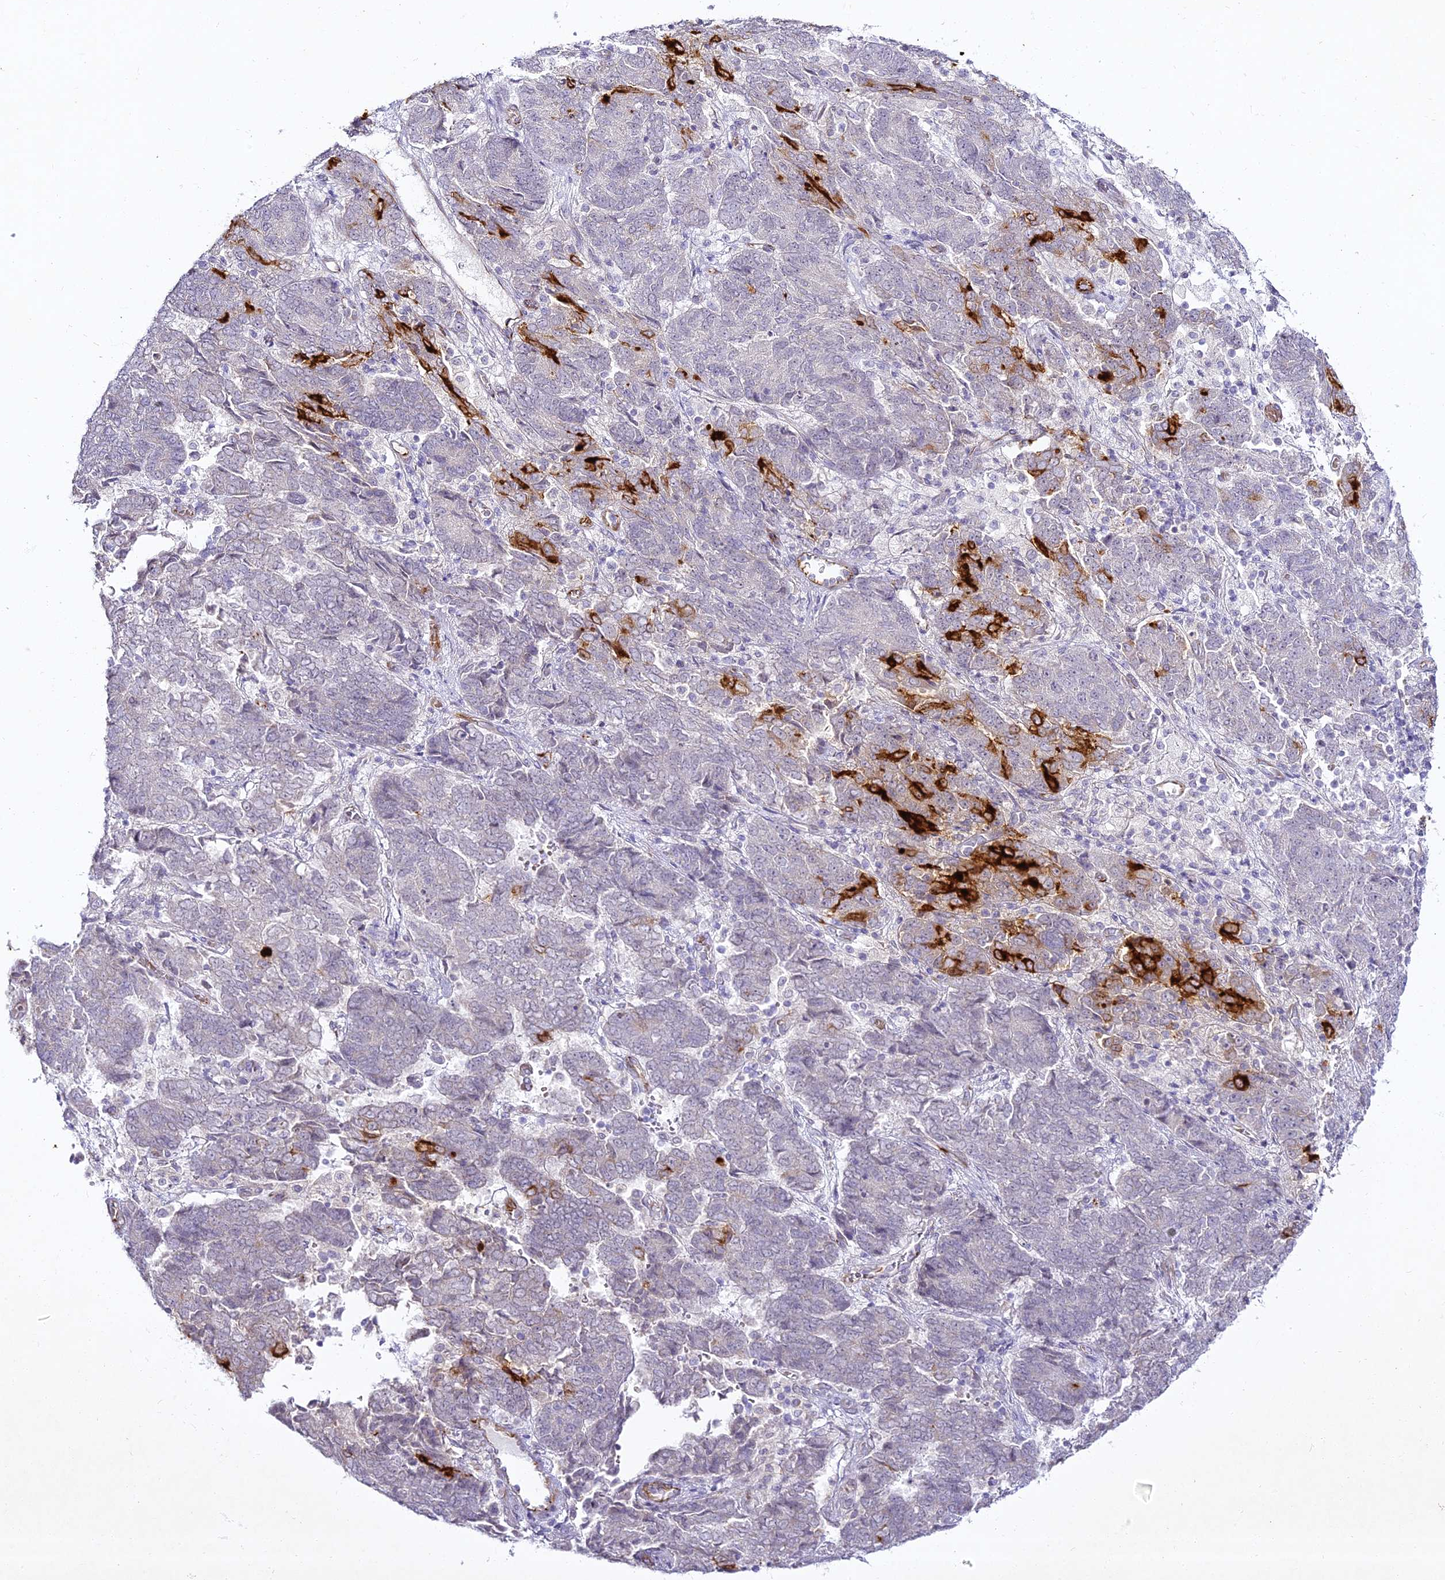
{"staining": {"intensity": "strong", "quantity": "<25%", "location": "cytoplasmic/membranous"}, "tissue": "endometrial cancer", "cell_type": "Tumor cells", "image_type": "cancer", "snomed": [{"axis": "morphology", "description": "Adenocarcinoma, NOS"}, {"axis": "topography", "description": "Endometrium"}], "caption": "Immunohistochemistry photomicrograph of human endometrial adenocarcinoma stained for a protein (brown), which reveals medium levels of strong cytoplasmic/membranous staining in approximately <25% of tumor cells.", "gene": "ALPG", "patient": {"sex": "female", "age": 80}}